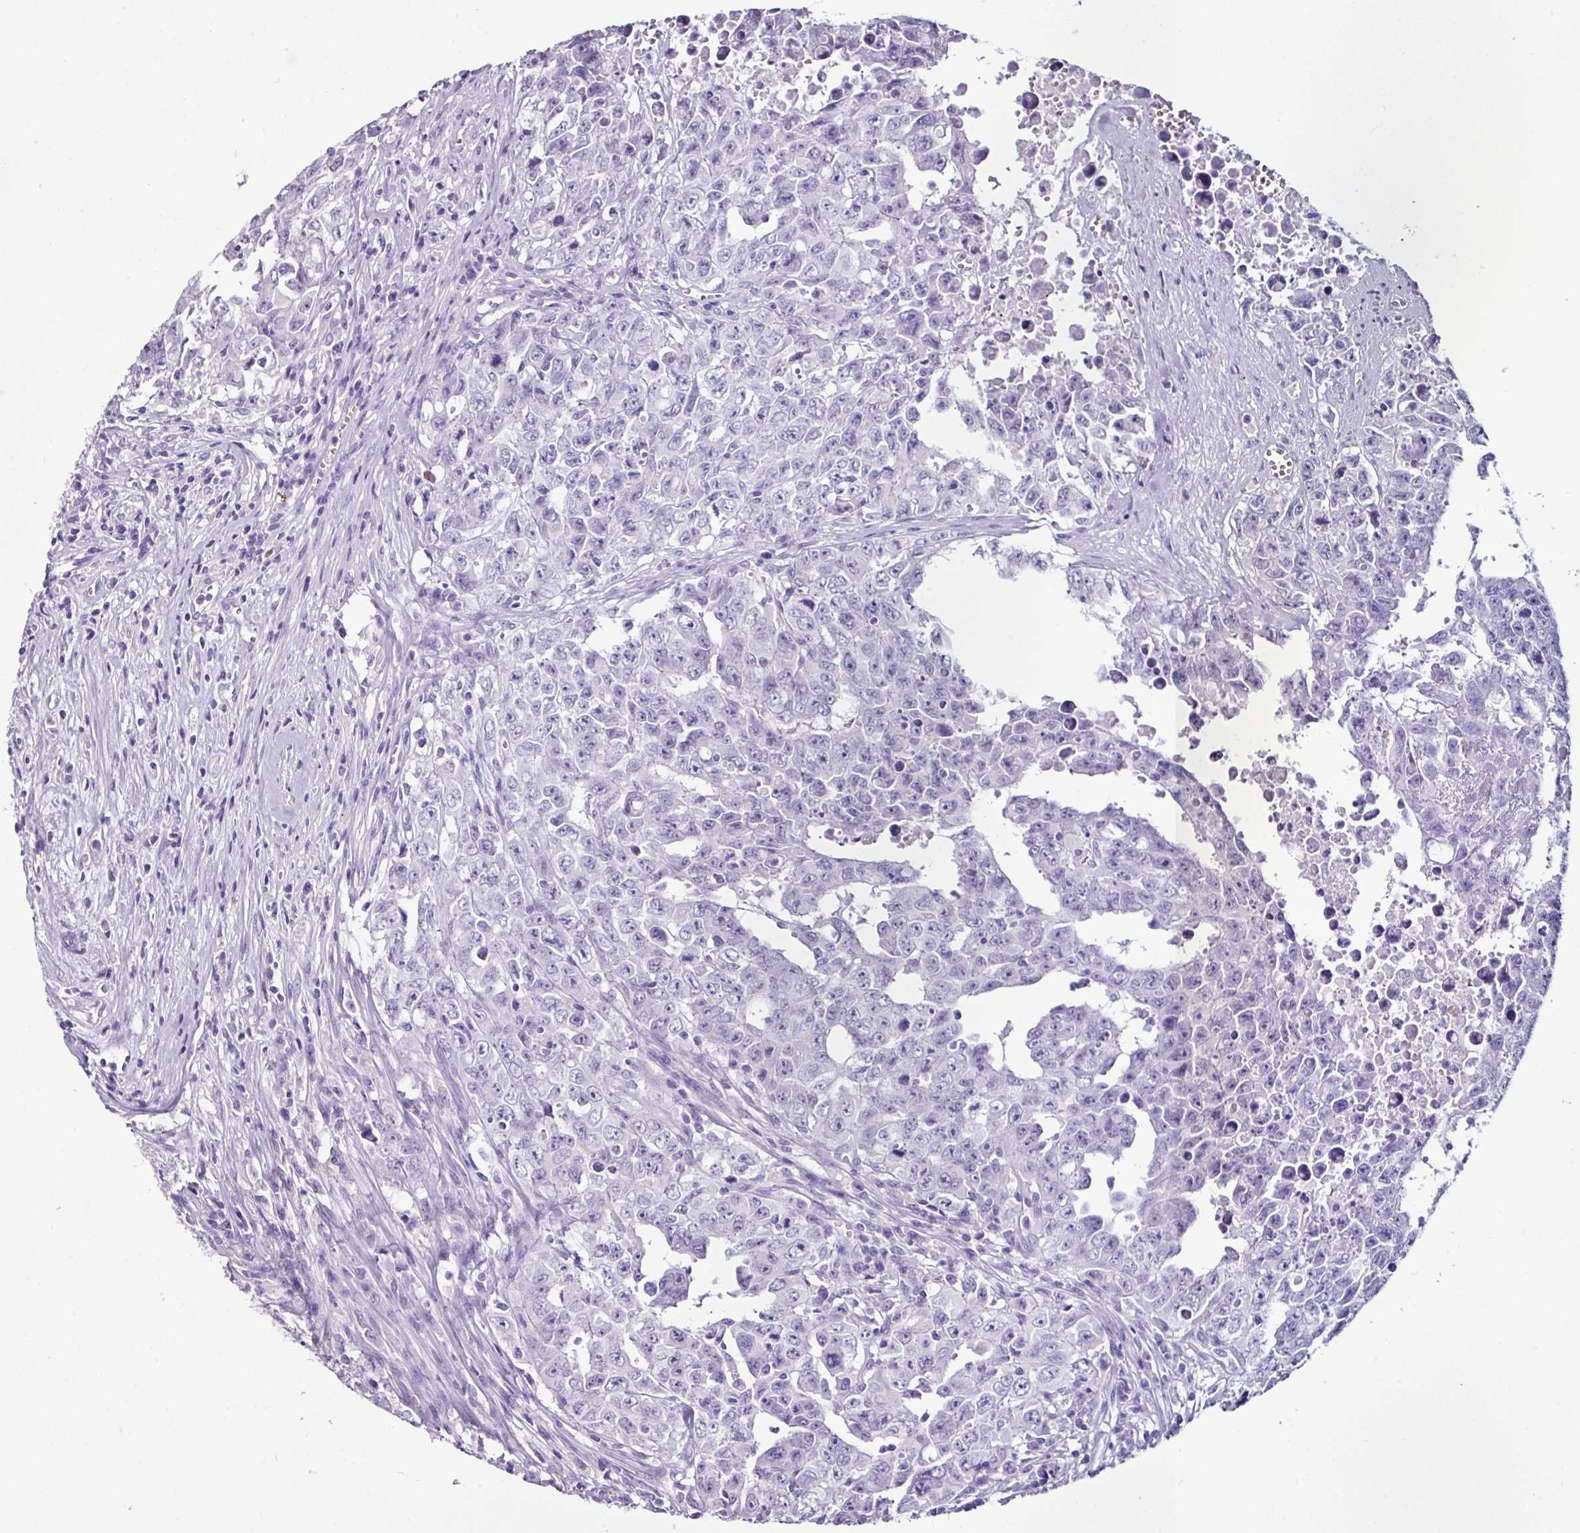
{"staining": {"intensity": "negative", "quantity": "none", "location": "none"}, "tissue": "testis cancer", "cell_type": "Tumor cells", "image_type": "cancer", "snomed": [{"axis": "morphology", "description": "Carcinoma, Embryonal, NOS"}, {"axis": "topography", "description": "Testis"}], "caption": "DAB (3,3'-diaminobenzidine) immunohistochemical staining of testis cancer demonstrates no significant expression in tumor cells.", "gene": "GLP2R", "patient": {"sex": "male", "age": 24}}